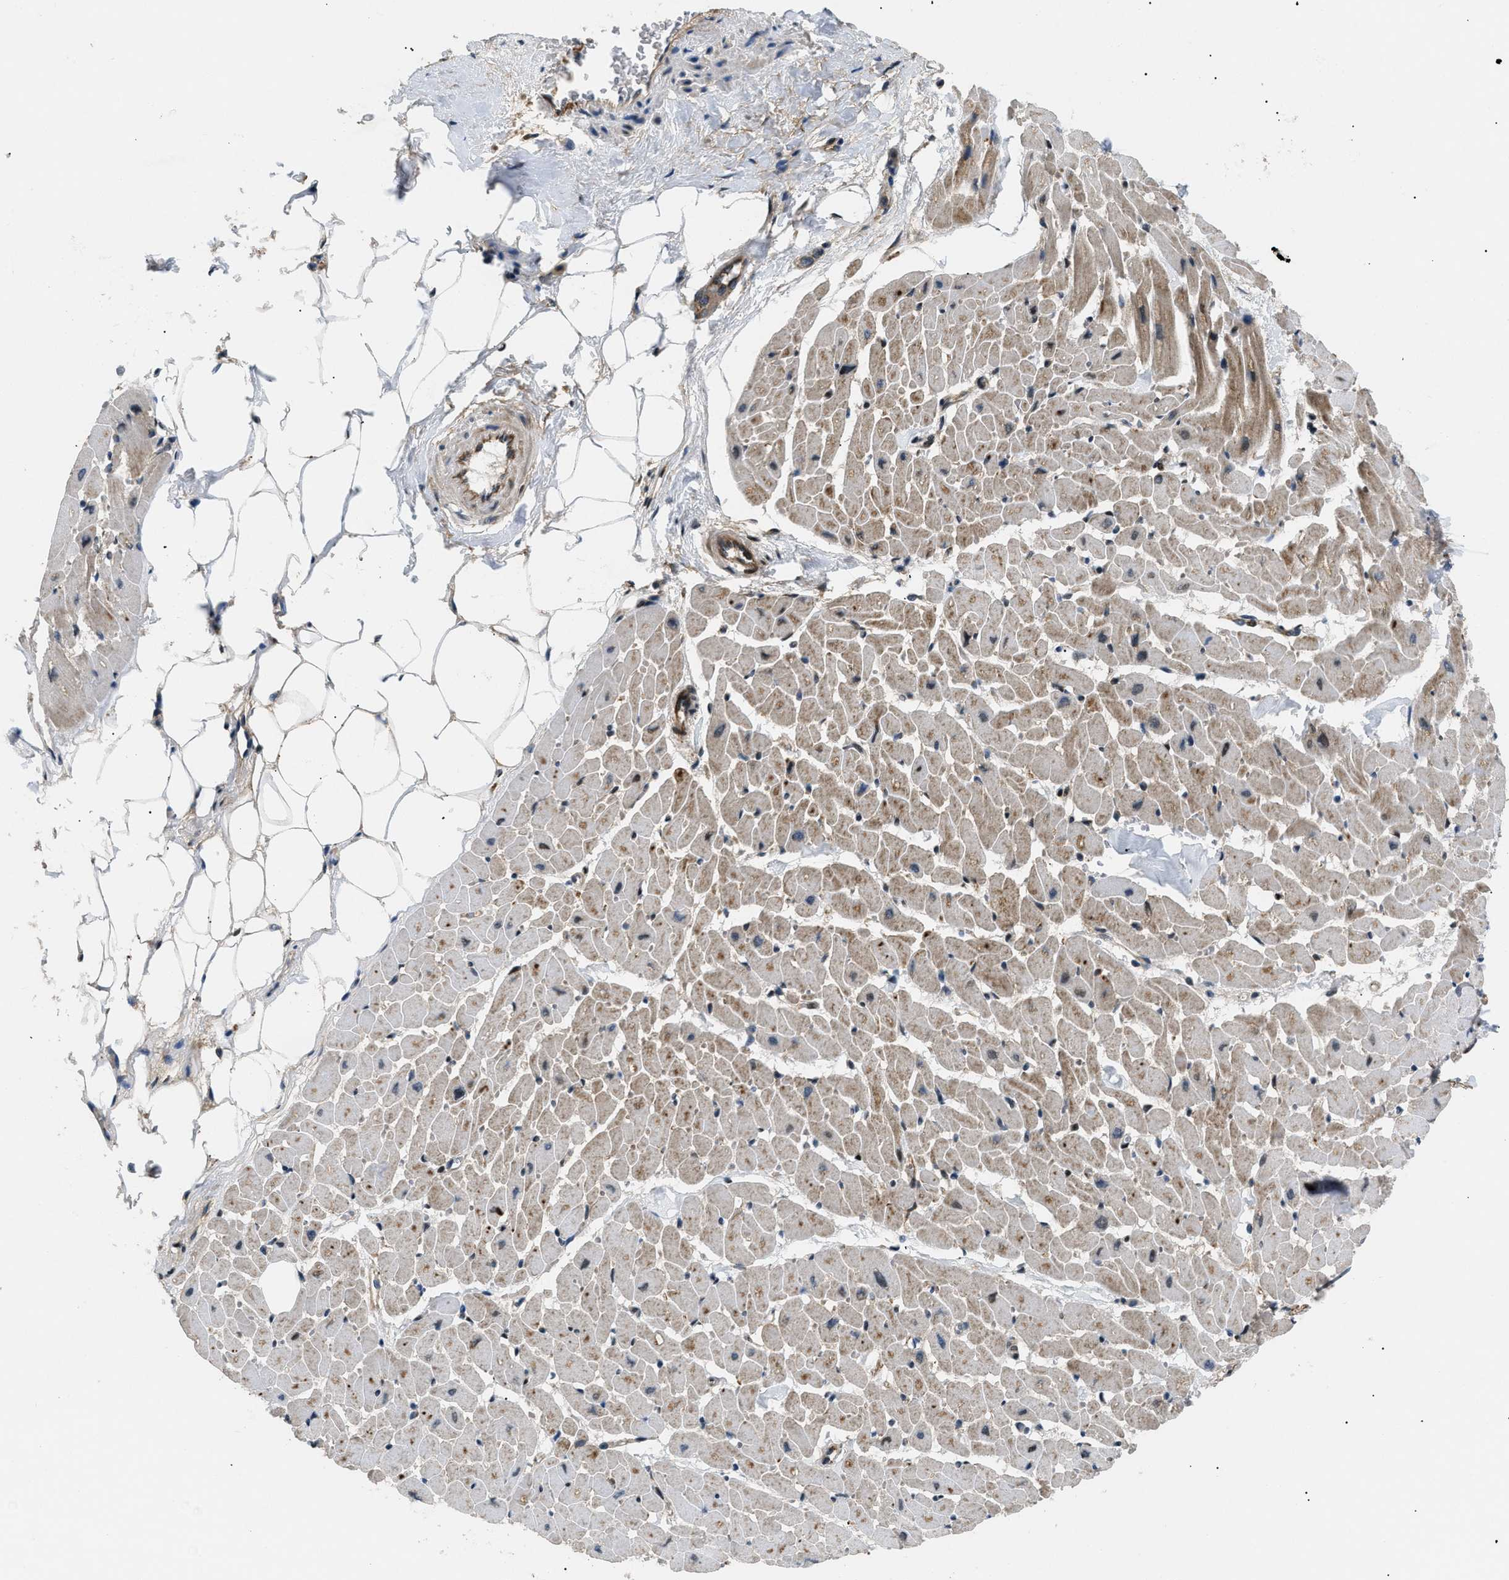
{"staining": {"intensity": "moderate", "quantity": "25%-75%", "location": "cytoplasmic/membranous"}, "tissue": "heart muscle", "cell_type": "Cardiomyocytes", "image_type": "normal", "snomed": [{"axis": "morphology", "description": "Normal tissue, NOS"}, {"axis": "topography", "description": "Heart"}], "caption": "Normal heart muscle demonstrates moderate cytoplasmic/membranous positivity in about 25%-75% of cardiomyocytes.", "gene": "LYSMD3", "patient": {"sex": "female", "age": 19}}